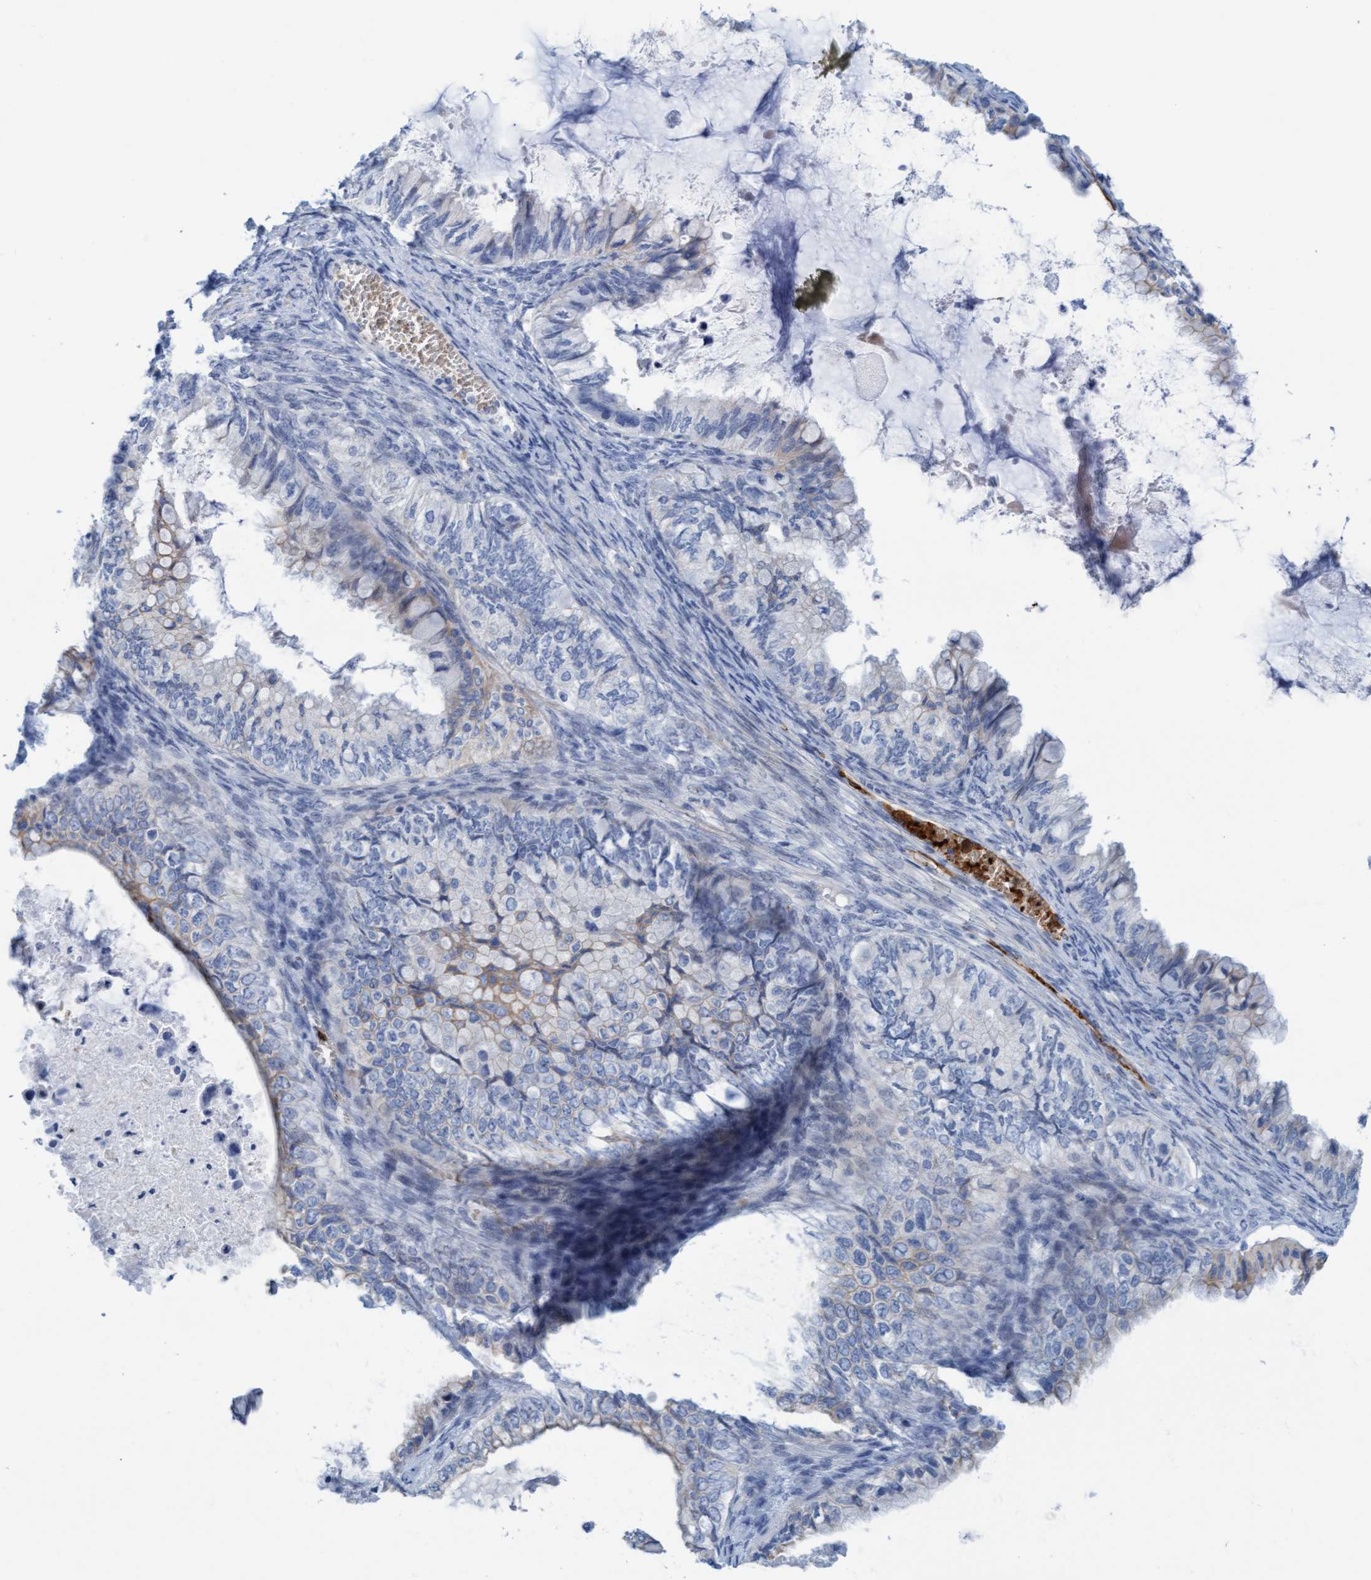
{"staining": {"intensity": "weak", "quantity": "25%-75%", "location": "cytoplasmic/membranous"}, "tissue": "ovarian cancer", "cell_type": "Tumor cells", "image_type": "cancer", "snomed": [{"axis": "morphology", "description": "Cystadenocarcinoma, mucinous, NOS"}, {"axis": "topography", "description": "Ovary"}], "caption": "Protein analysis of mucinous cystadenocarcinoma (ovarian) tissue reveals weak cytoplasmic/membranous staining in about 25%-75% of tumor cells.", "gene": "P2RX5", "patient": {"sex": "female", "age": 80}}